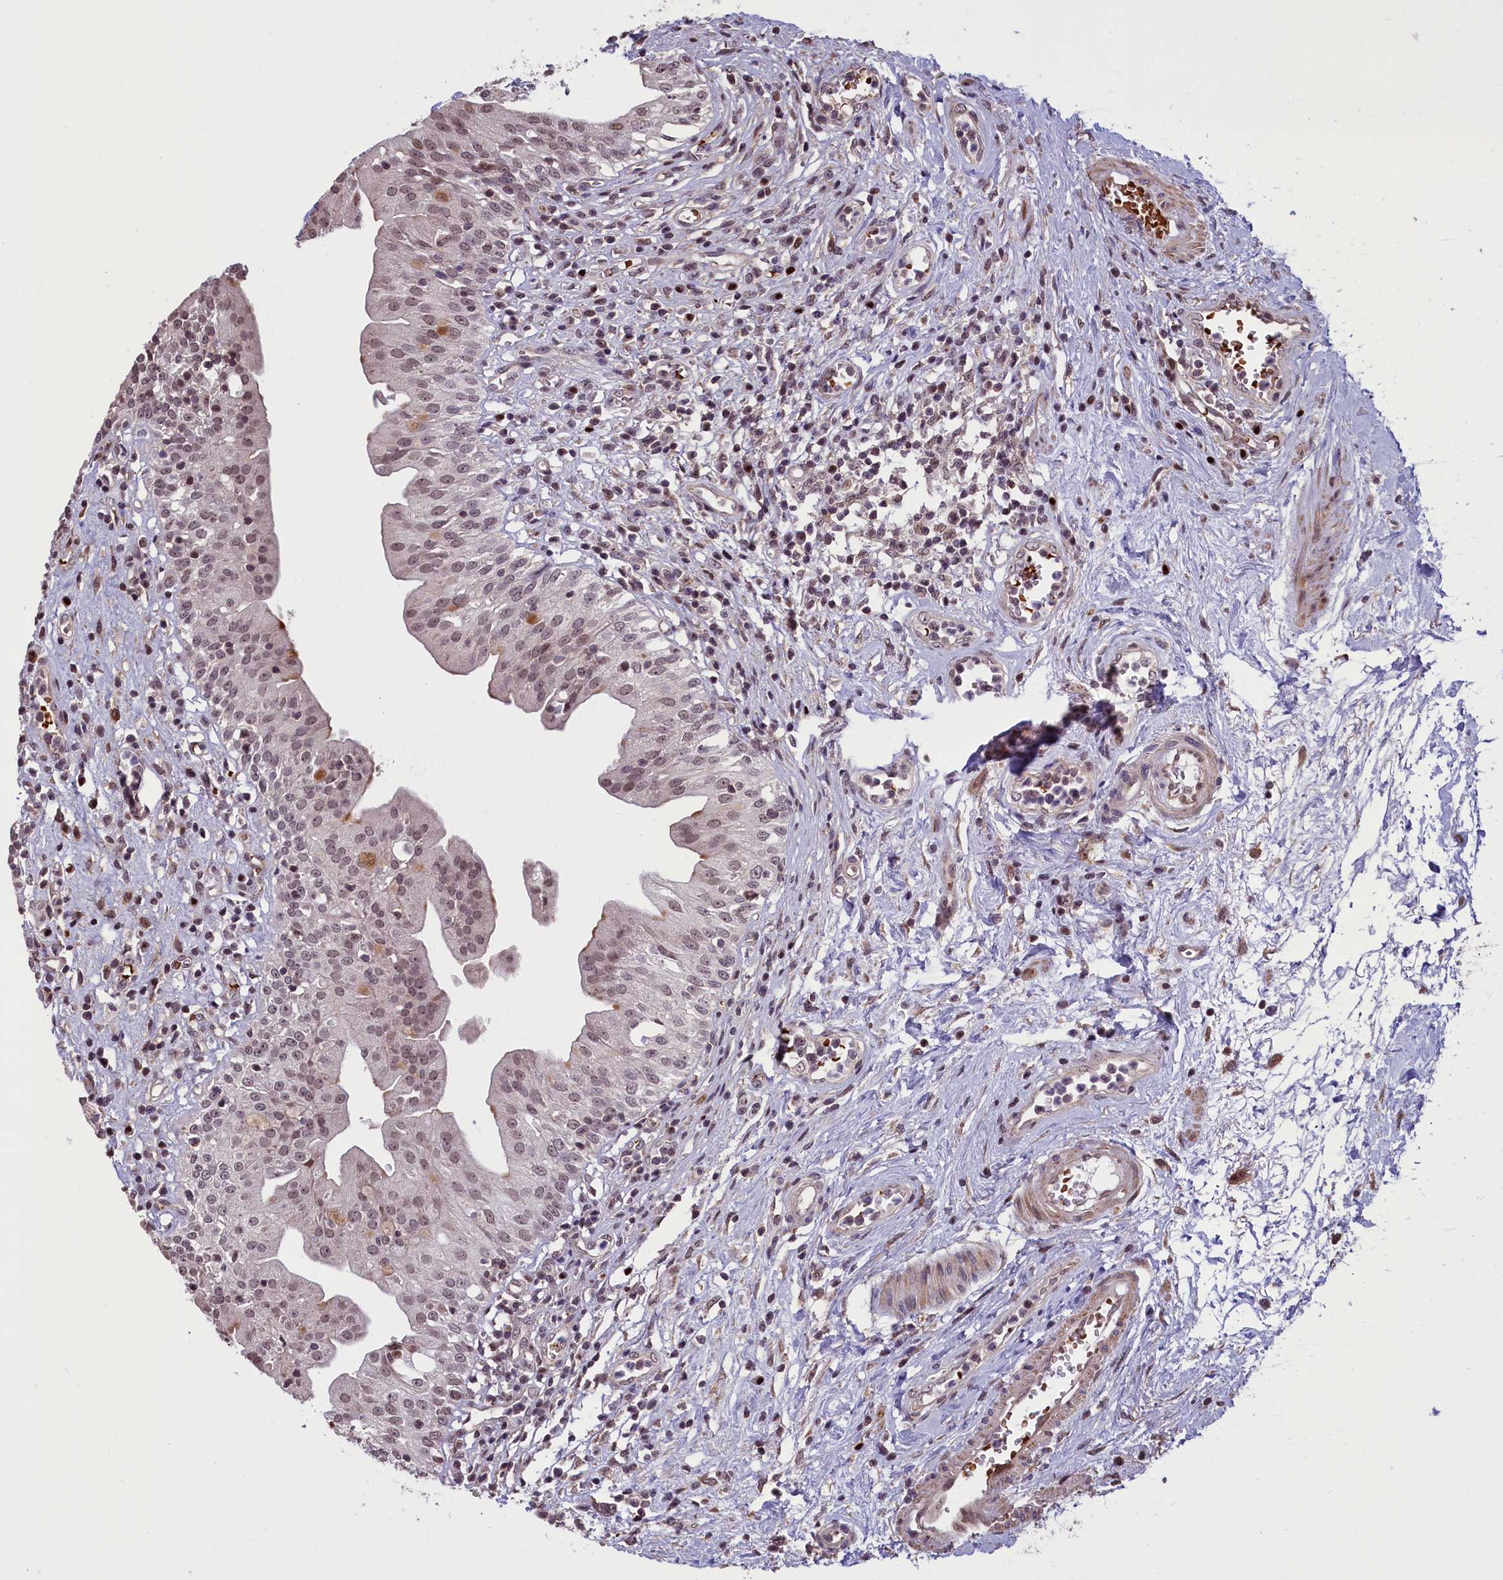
{"staining": {"intensity": "moderate", "quantity": "25%-75%", "location": "nuclear"}, "tissue": "urinary bladder", "cell_type": "Urothelial cells", "image_type": "normal", "snomed": [{"axis": "morphology", "description": "Normal tissue, NOS"}, {"axis": "morphology", "description": "Inflammation, NOS"}, {"axis": "topography", "description": "Urinary bladder"}], "caption": "An immunohistochemistry histopathology image of unremarkable tissue is shown. Protein staining in brown highlights moderate nuclear positivity in urinary bladder within urothelial cells. Using DAB (brown) and hematoxylin (blue) stains, captured at high magnification using brightfield microscopy.", "gene": "SHFL", "patient": {"sex": "male", "age": 63}}